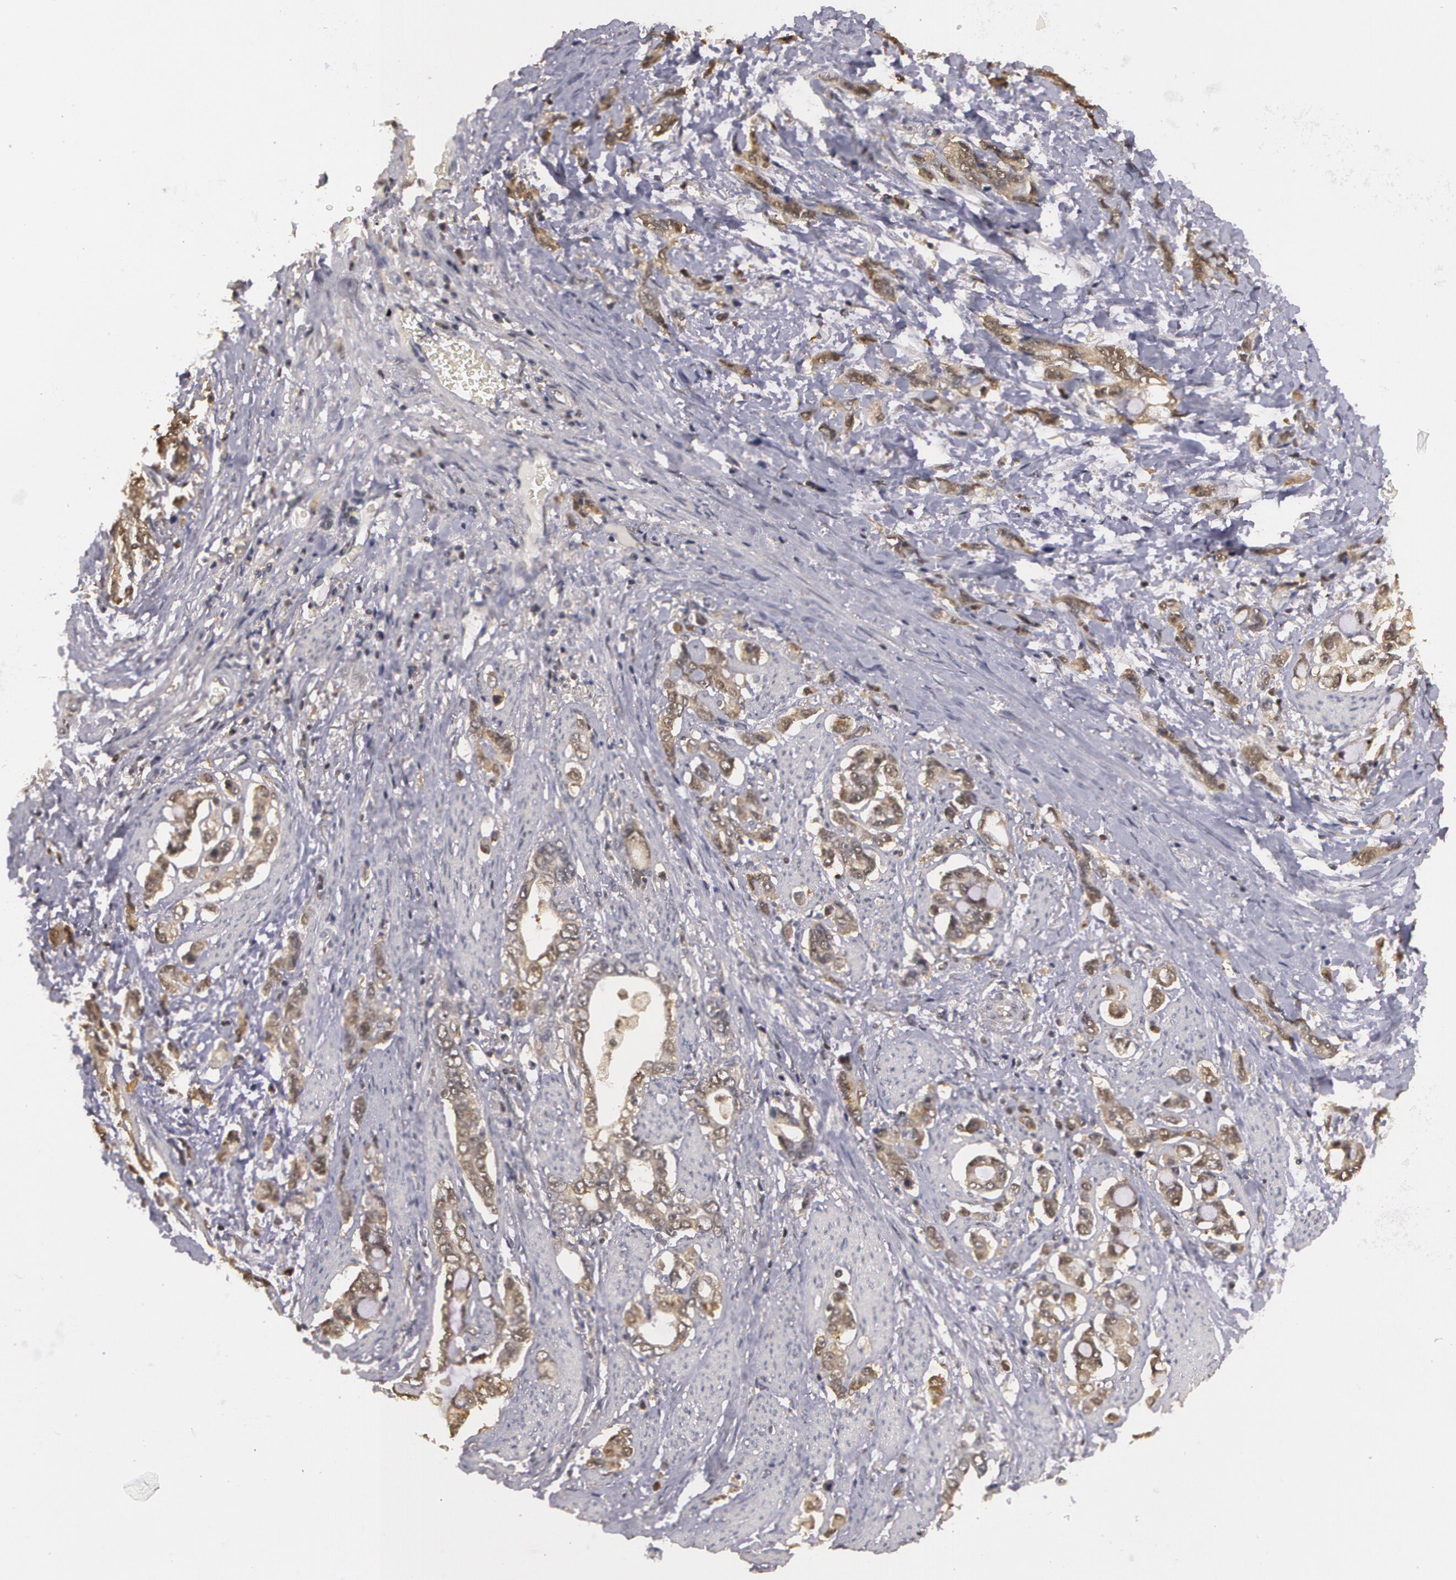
{"staining": {"intensity": "negative", "quantity": "none", "location": "none"}, "tissue": "stomach cancer", "cell_type": "Tumor cells", "image_type": "cancer", "snomed": [{"axis": "morphology", "description": "Adenocarcinoma, NOS"}, {"axis": "topography", "description": "Stomach"}], "caption": "A high-resolution micrograph shows immunohistochemistry (IHC) staining of stomach adenocarcinoma, which displays no significant positivity in tumor cells.", "gene": "AHSA1", "patient": {"sex": "male", "age": 78}}